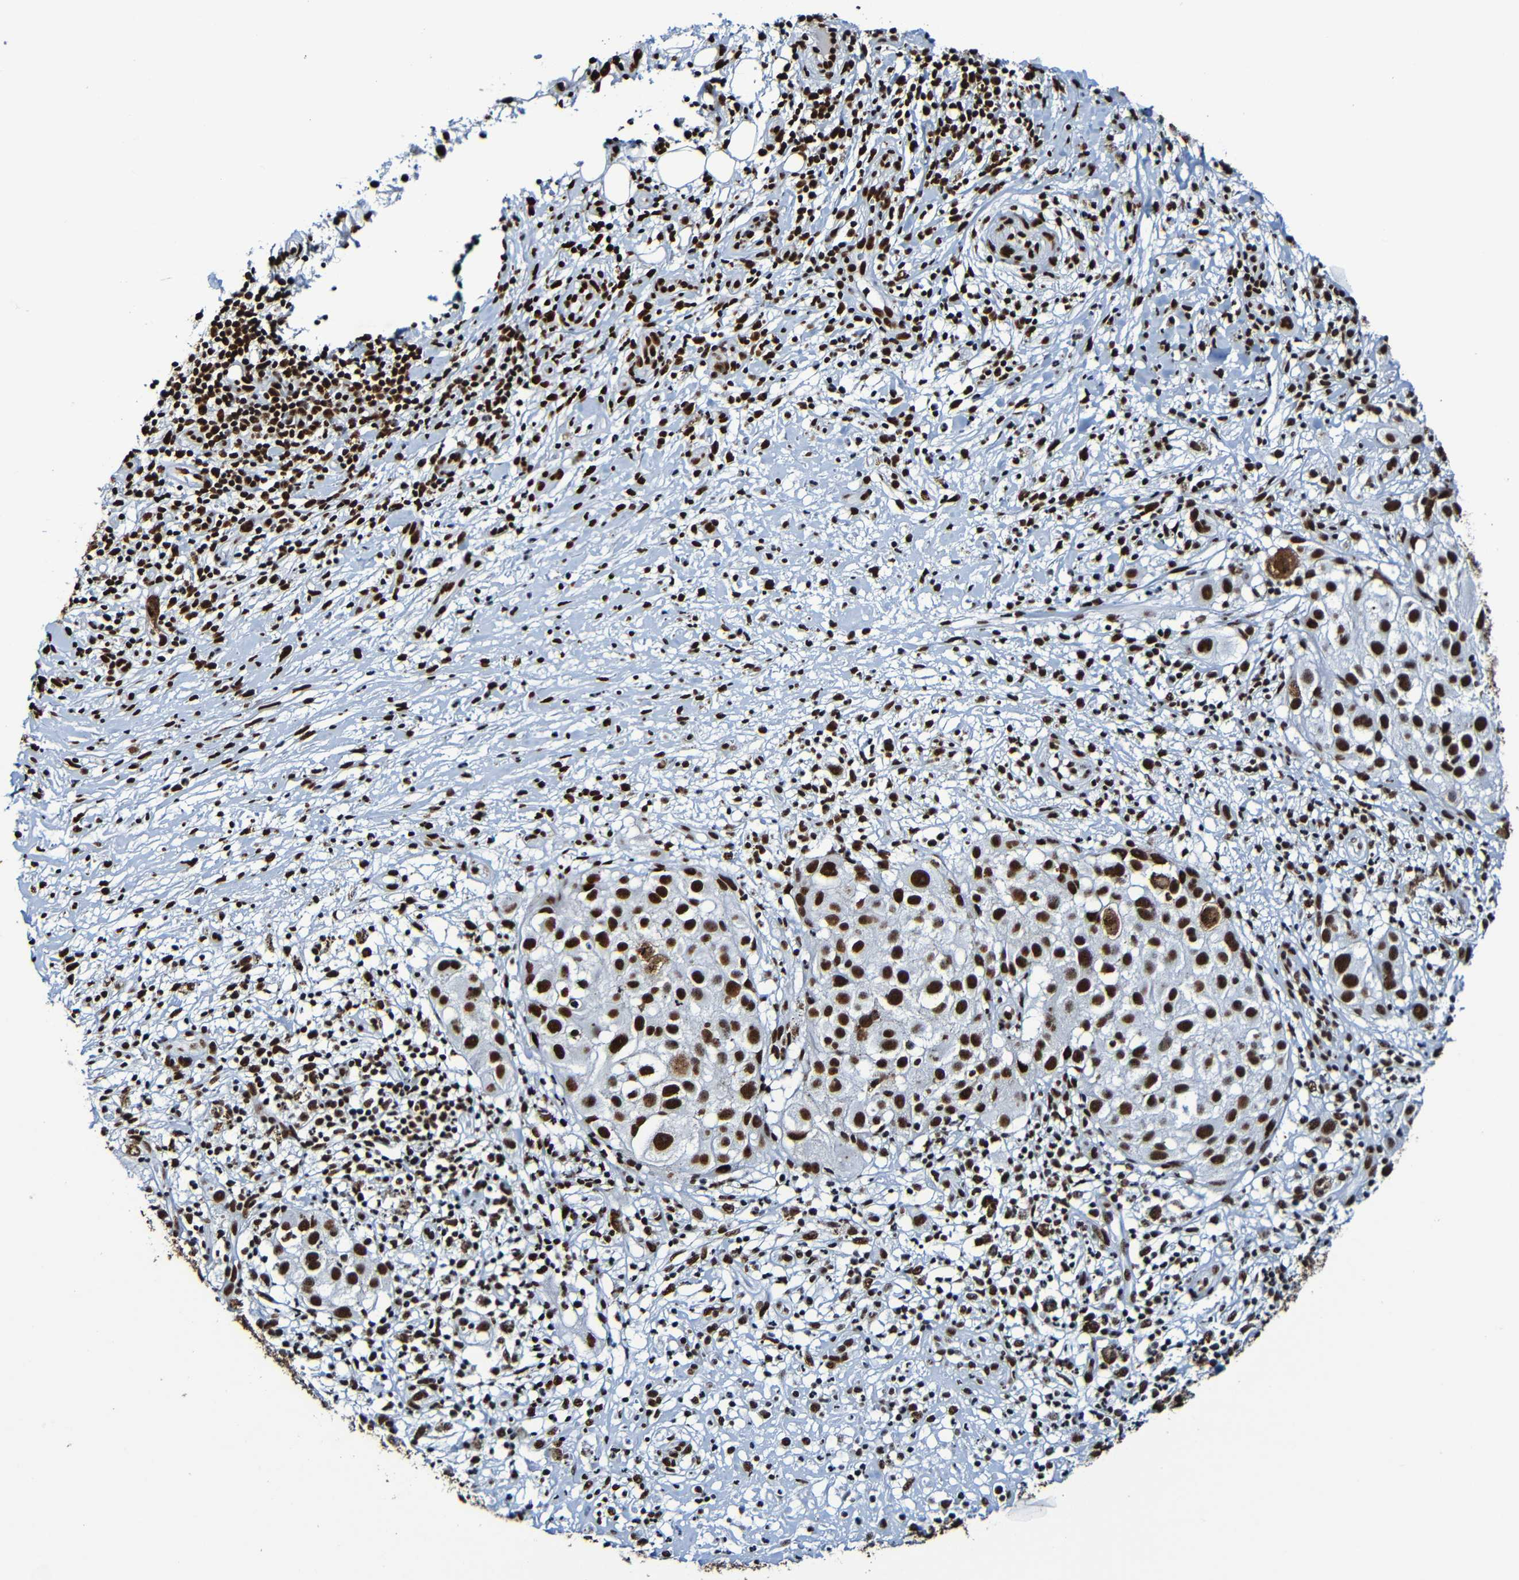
{"staining": {"intensity": "strong", "quantity": ">75%", "location": "nuclear"}, "tissue": "melanoma", "cell_type": "Tumor cells", "image_type": "cancer", "snomed": [{"axis": "morphology", "description": "Necrosis, NOS"}, {"axis": "morphology", "description": "Malignant melanoma, NOS"}, {"axis": "topography", "description": "Skin"}], "caption": "Immunohistochemistry of human melanoma exhibits high levels of strong nuclear expression in approximately >75% of tumor cells.", "gene": "SRSF3", "patient": {"sex": "female", "age": 87}}